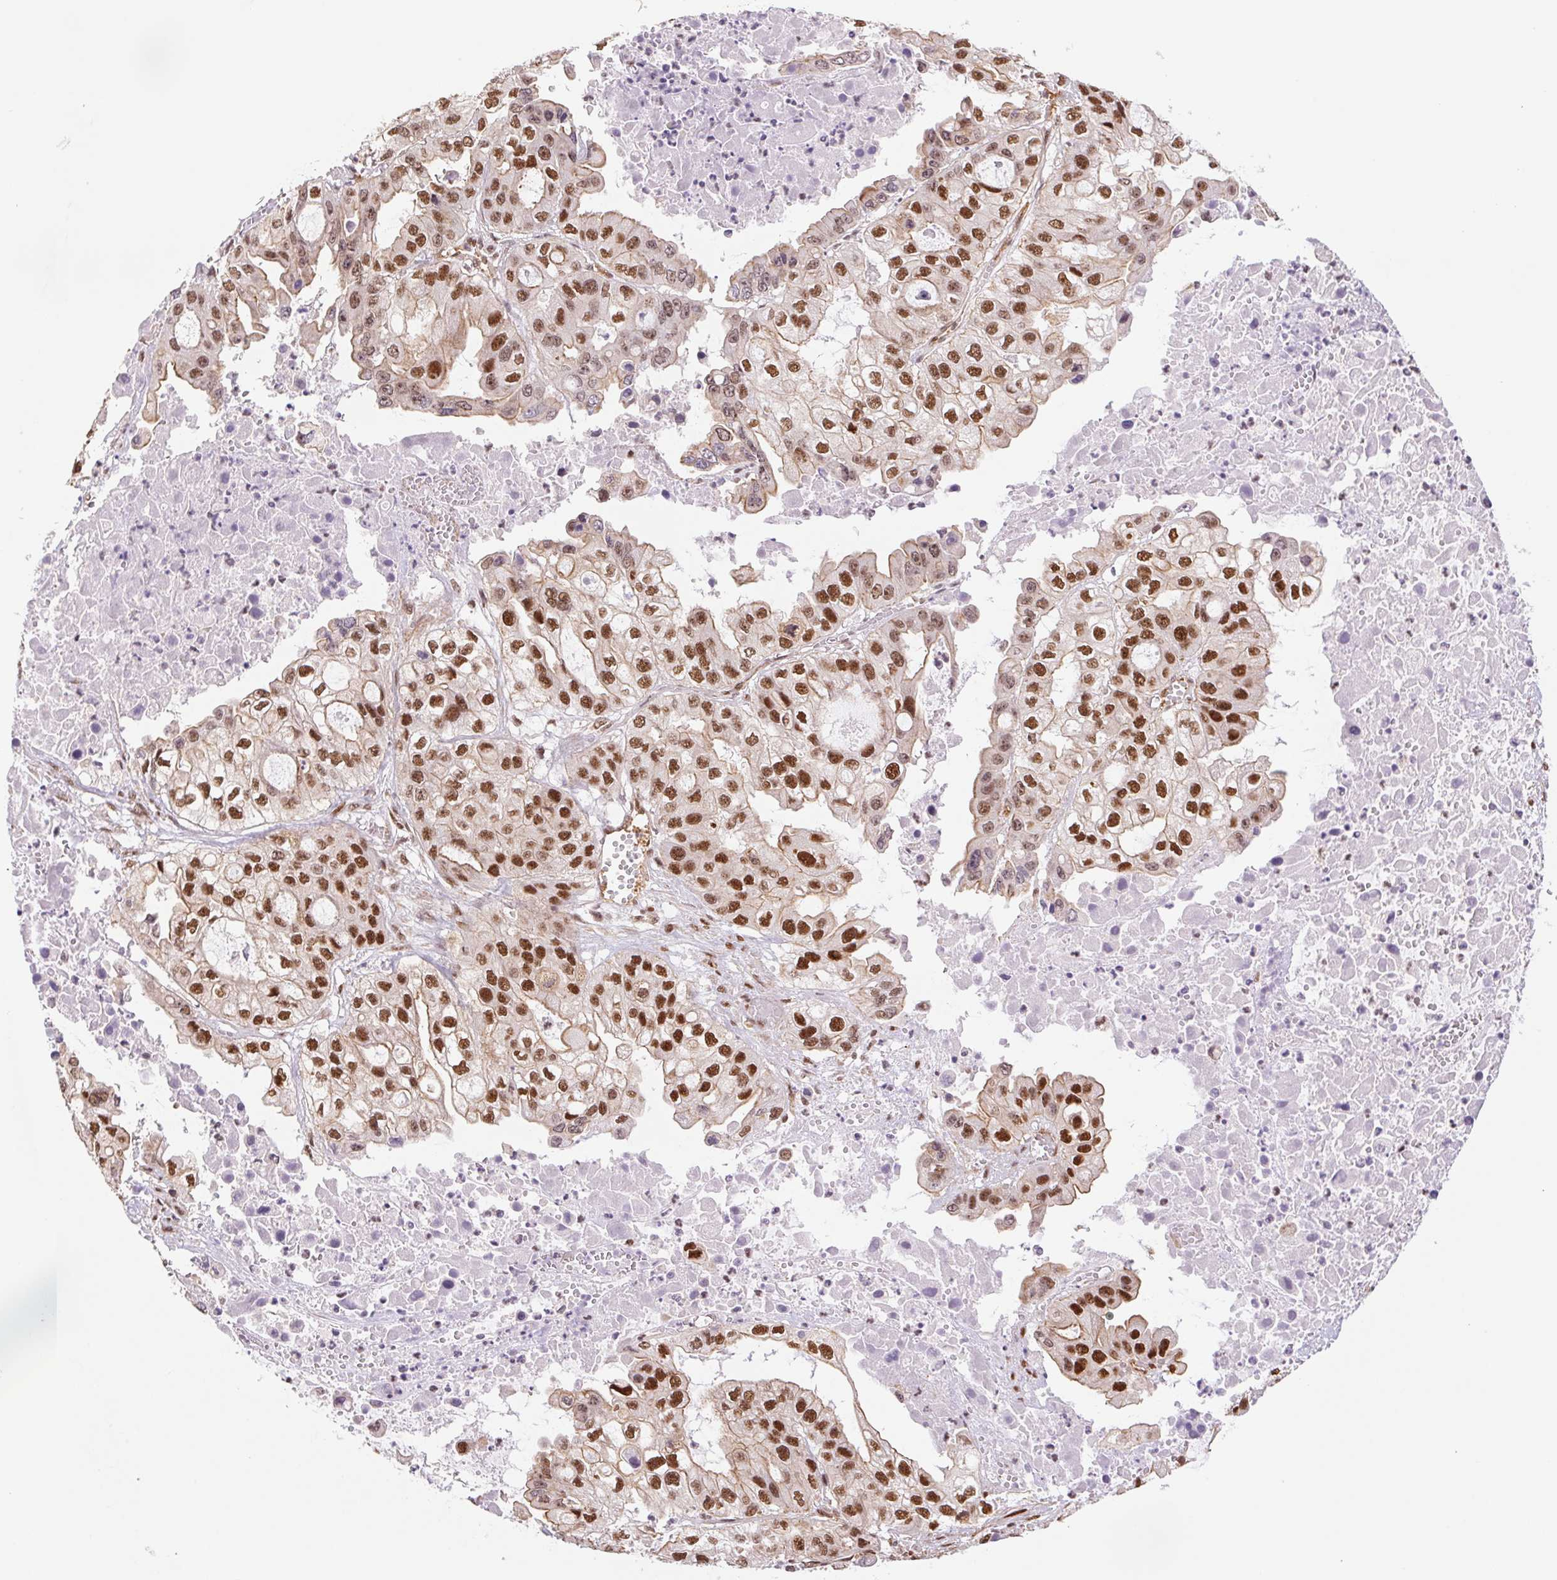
{"staining": {"intensity": "strong", "quantity": ">75%", "location": "cytoplasmic/membranous,nuclear"}, "tissue": "ovarian cancer", "cell_type": "Tumor cells", "image_type": "cancer", "snomed": [{"axis": "morphology", "description": "Cystadenocarcinoma, serous, NOS"}, {"axis": "topography", "description": "Ovary"}], "caption": "This micrograph displays IHC staining of human ovarian serous cystadenocarcinoma, with high strong cytoplasmic/membranous and nuclear positivity in about >75% of tumor cells.", "gene": "CWC25", "patient": {"sex": "female", "age": 56}}